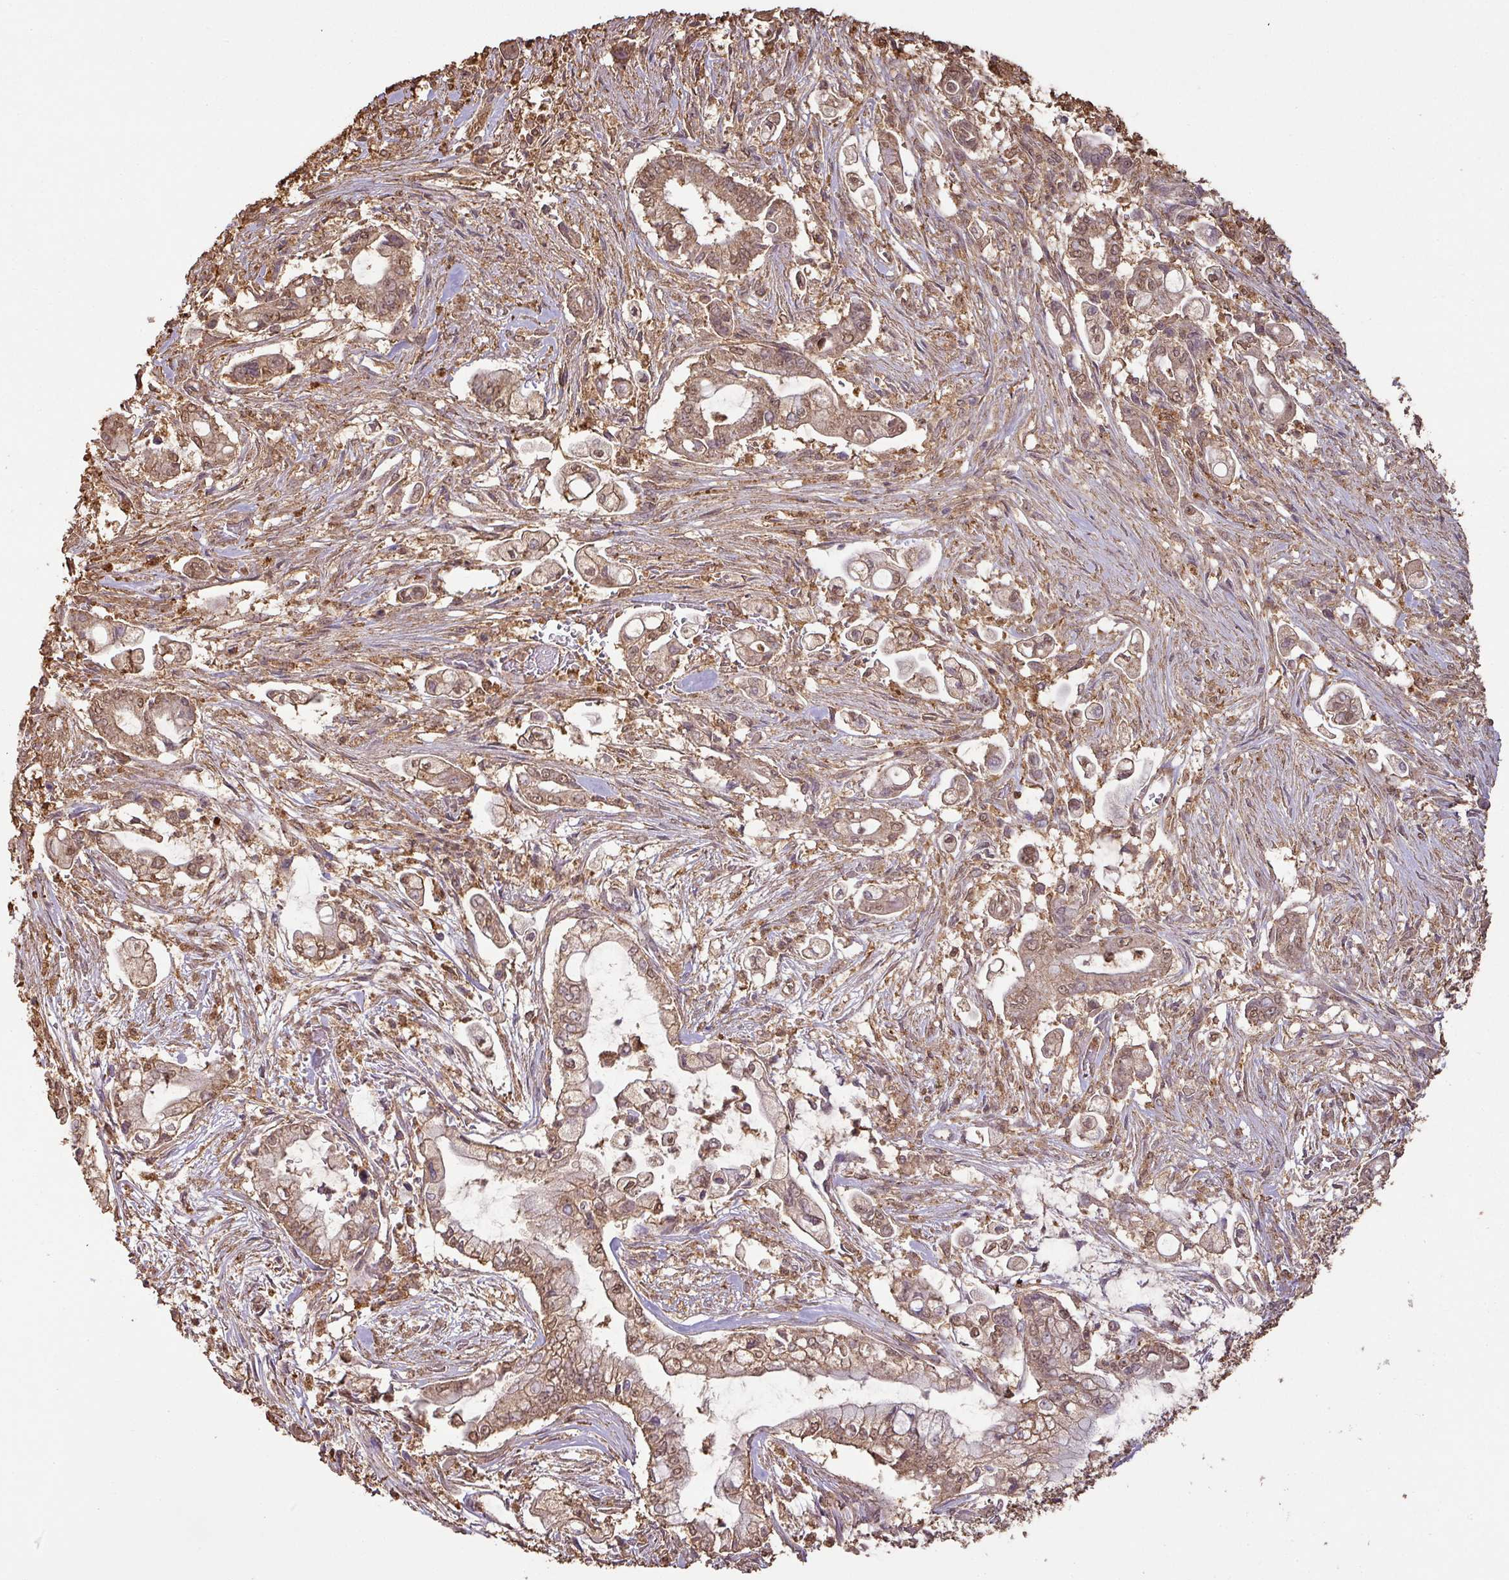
{"staining": {"intensity": "moderate", "quantity": ">75%", "location": "cytoplasmic/membranous,nuclear"}, "tissue": "pancreatic cancer", "cell_type": "Tumor cells", "image_type": "cancer", "snomed": [{"axis": "morphology", "description": "Adenocarcinoma, NOS"}, {"axis": "topography", "description": "Pancreas"}], "caption": "Immunohistochemistry photomicrograph of human pancreatic cancer (adenocarcinoma) stained for a protein (brown), which displays medium levels of moderate cytoplasmic/membranous and nuclear staining in about >75% of tumor cells.", "gene": "ATAT1", "patient": {"sex": "female", "age": 69}}